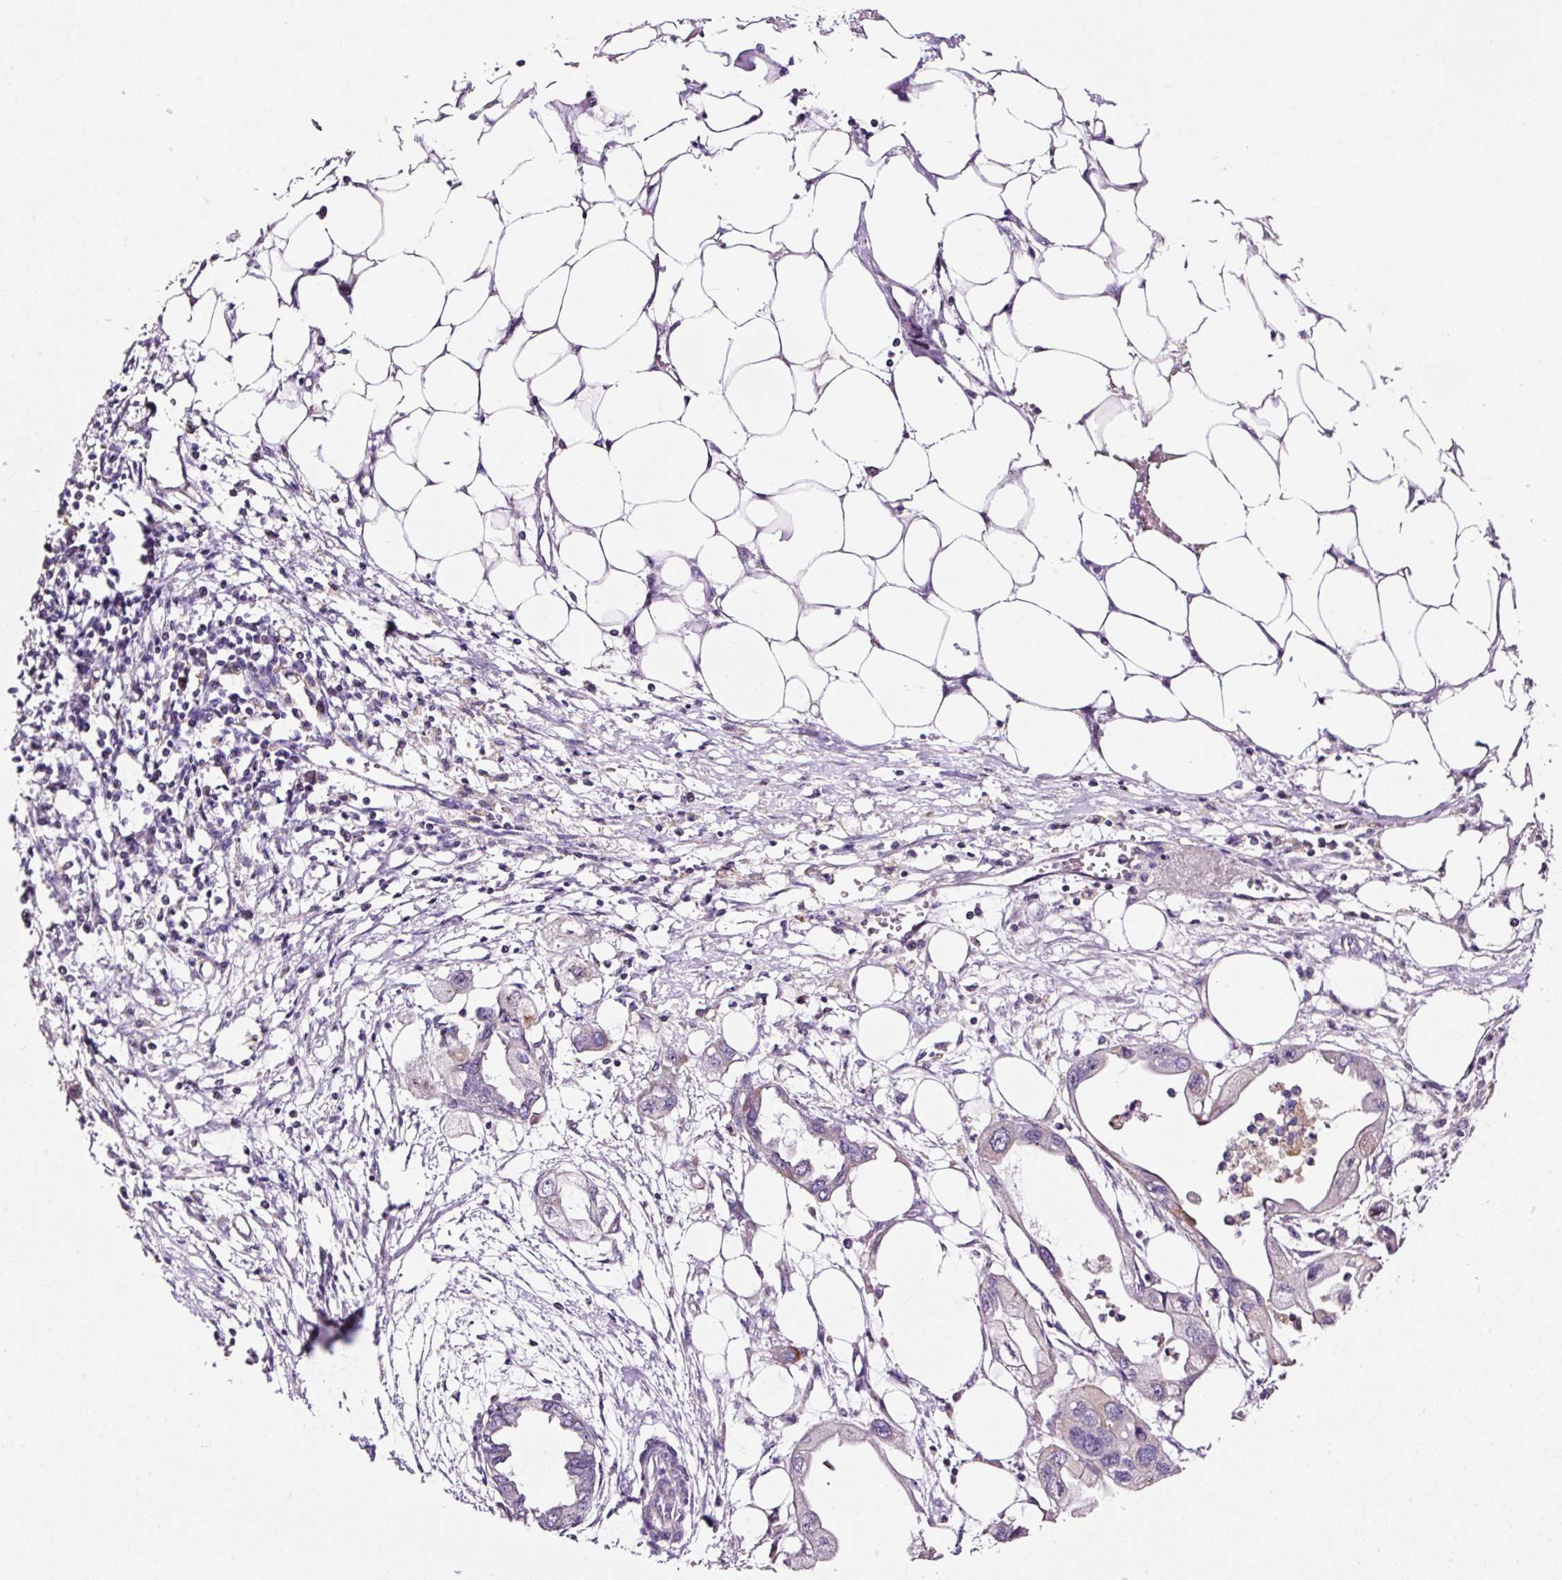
{"staining": {"intensity": "negative", "quantity": "none", "location": "none"}, "tissue": "endometrial cancer", "cell_type": "Tumor cells", "image_type": "cancer", "snomed": [{"axis": "morphology", "description": "Adenocarcinoma, NOS"}, {"axis": "morphology", "description": "Adenocarcinoma, metastatic, NOS"}, {"axis": "topography", "description": "Adipose tissue"}, {"axis": "topography", "description": "Endometrium"}], "caption": "This photomicrograph is of endometrial metastatic adenocarcinoma stained with immunohistochemistry to label a protein in brown with the nuclei are counter-stained blue. There is no positivity in tumor cells.", "gene": "BOLA3", "patient": {"sex": "female", "age": 67}}